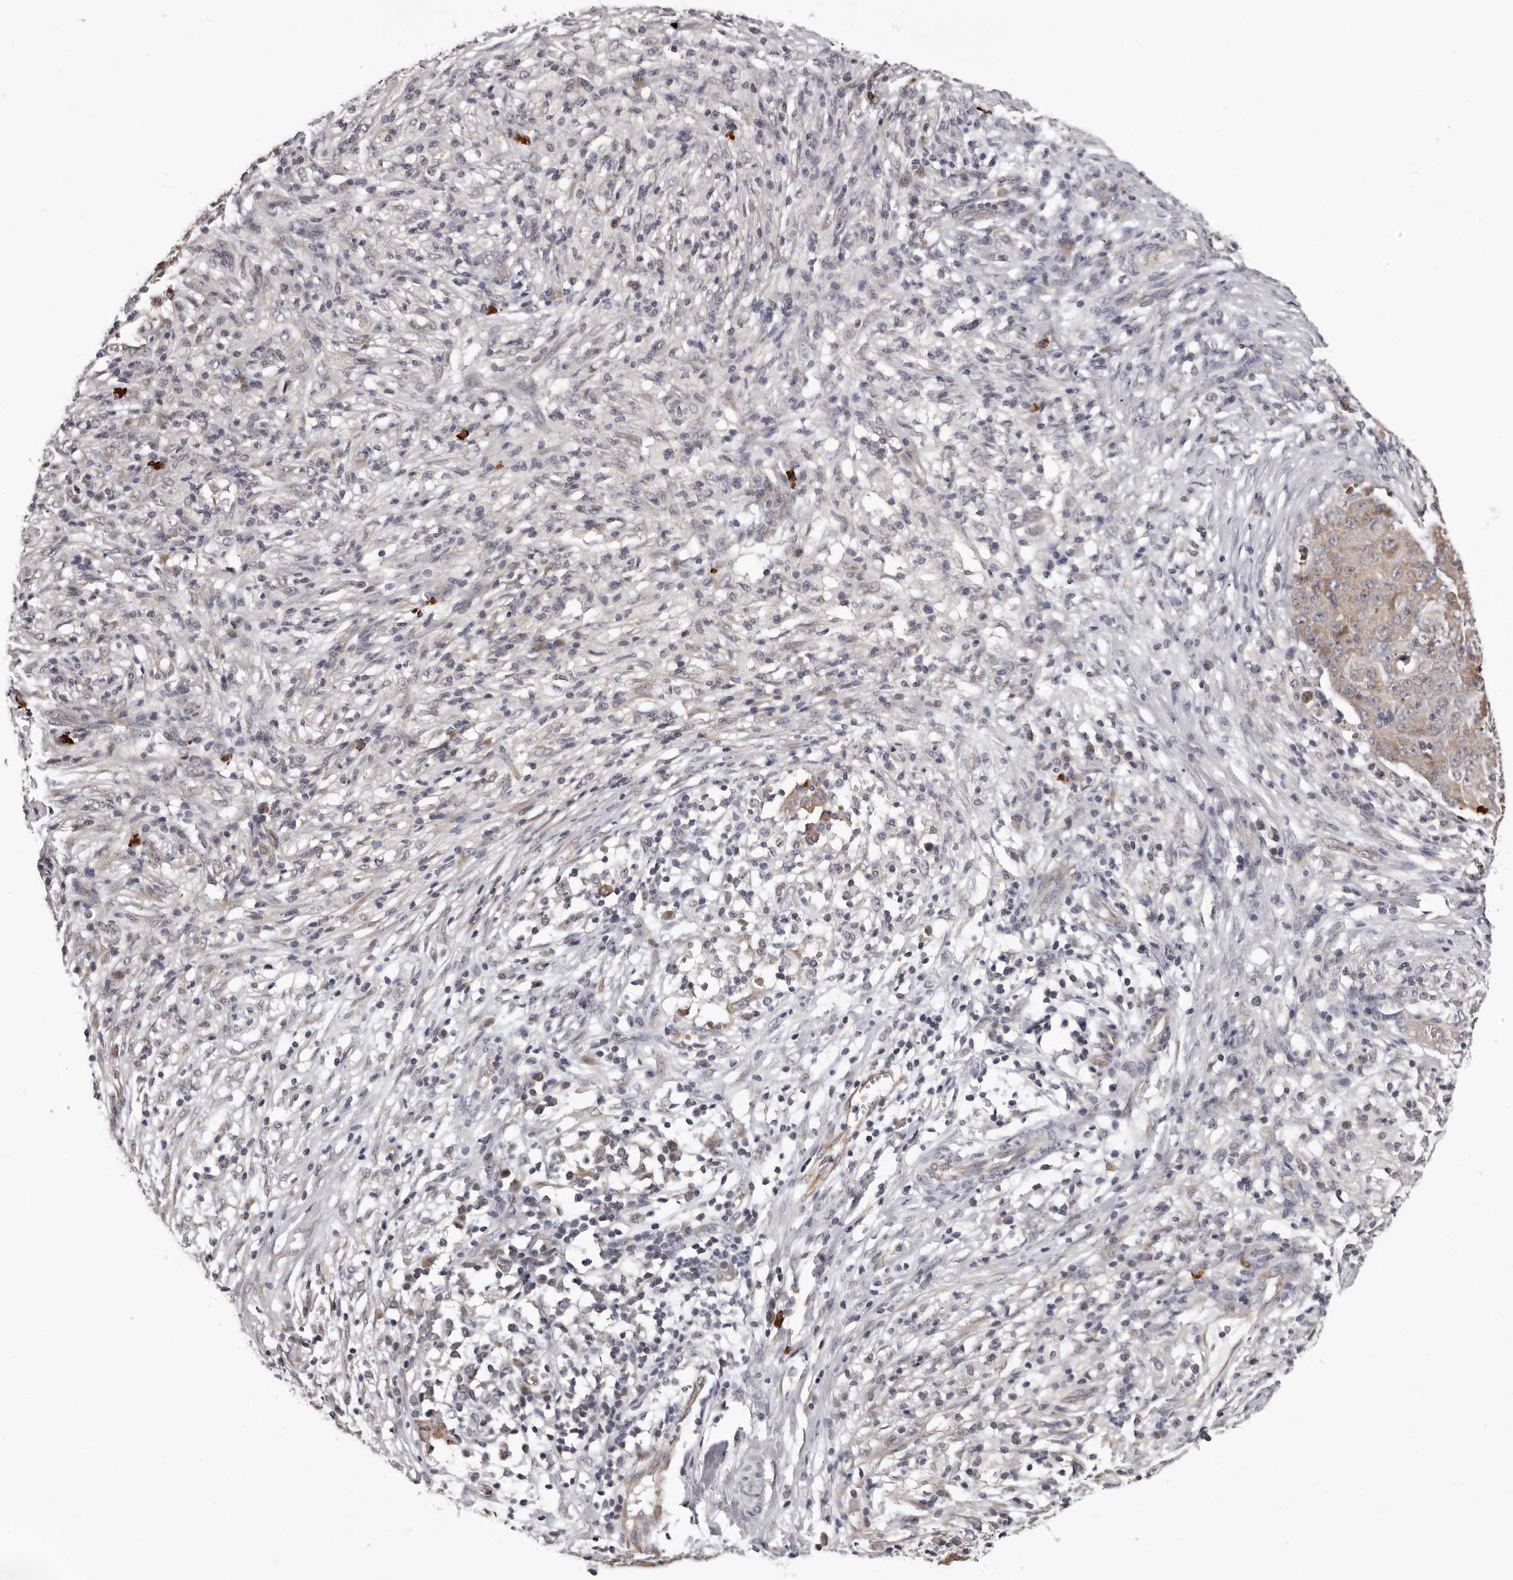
{"staining": {"intensity": "weak", "quantity": ">75%", "location": "cytoplasmic/membranous"}, "tissue": "ovarian cancer", "cell_type": "Tumor cells", "image_type": "cancer", "snomed": [{"axis": "morphology", "description": "Carcinoma, endometroid"}, {"axis": "topography", "description": "Ovary"}], "caption": "Ovarian cancer (endometroid carcinoma) tissue reveals weak cytoplasmic/membranous expression in about >75% of tumor cells, visualized by immunohistochemistry.", "gene": "MED8", "patient": {"sex": "female", "age": 42}}